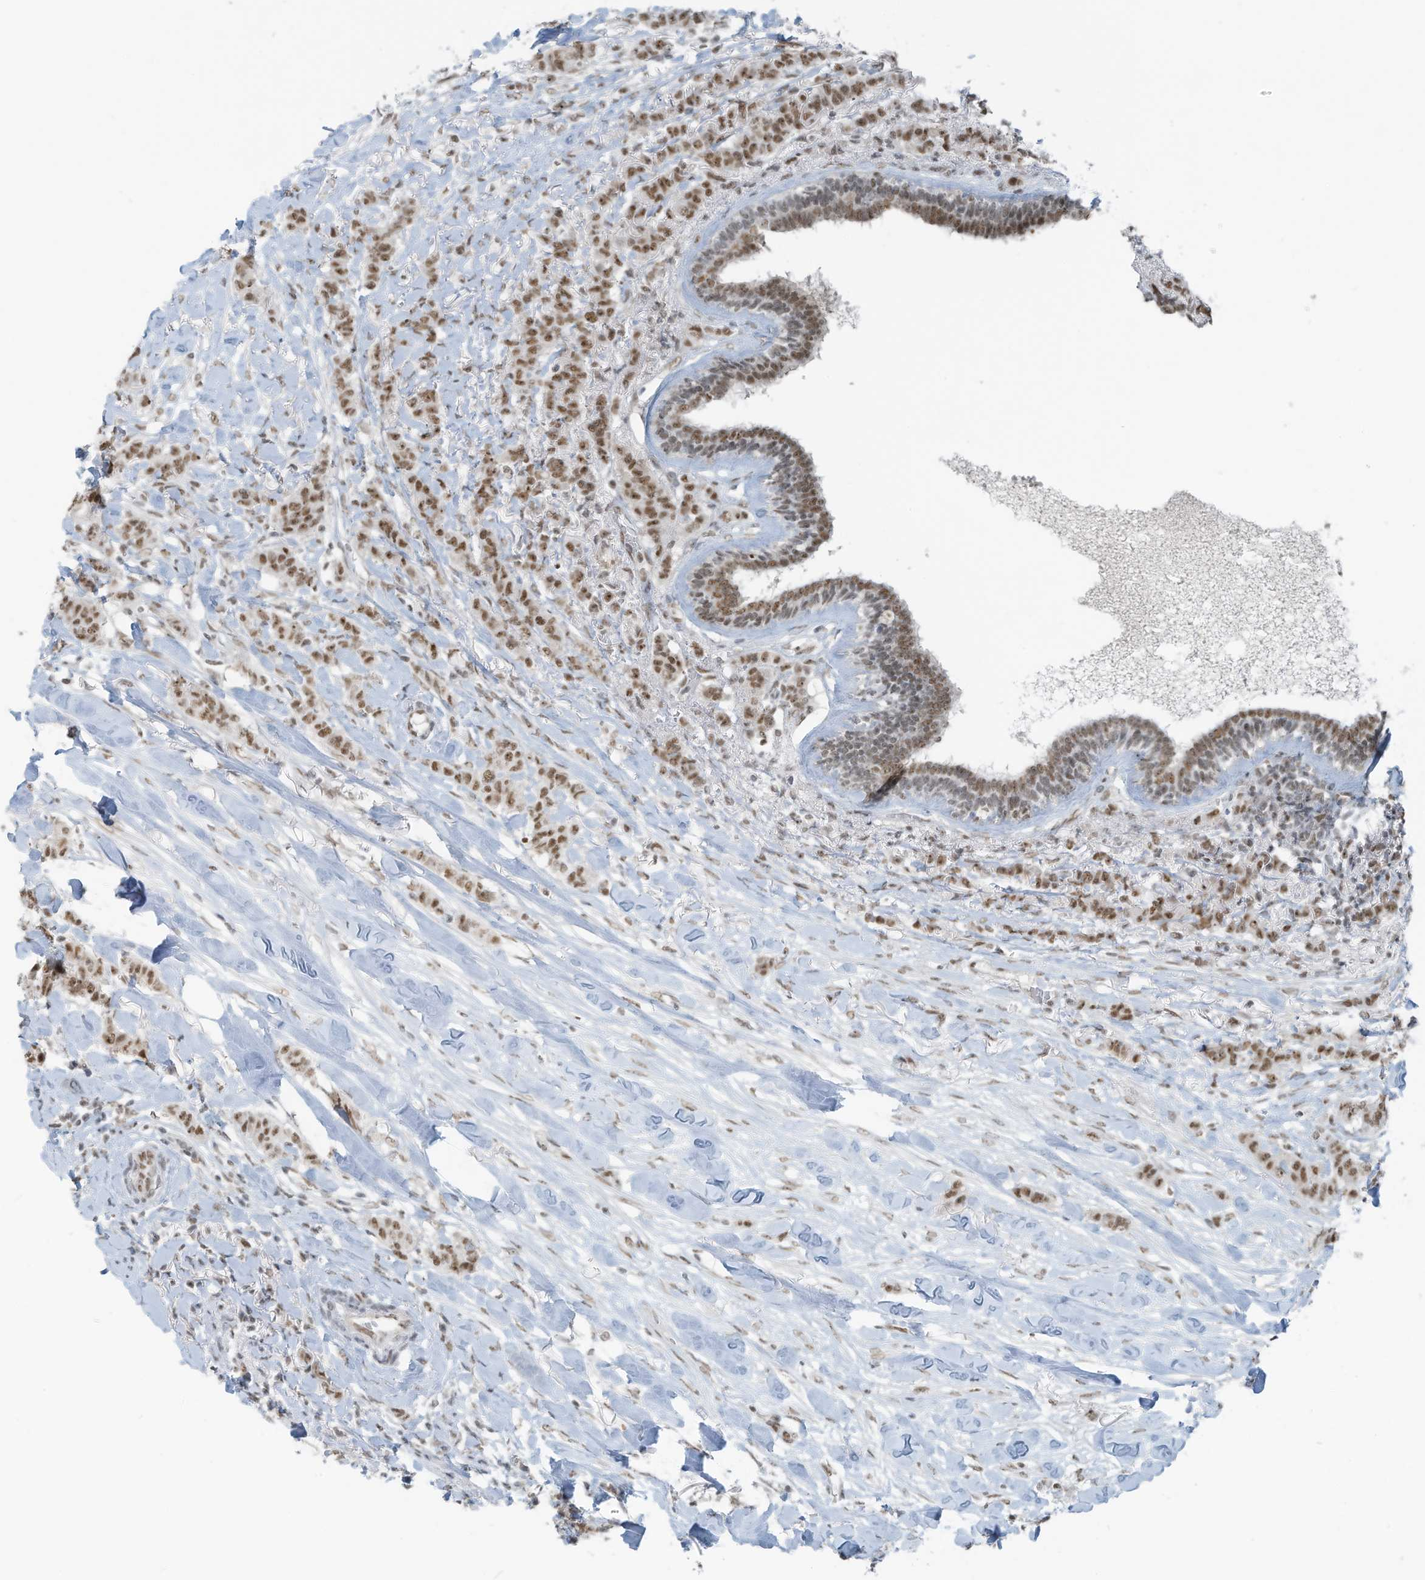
{"staining": {"intensity": "moderate", "quantity": ">75%", "location": "nuclear"}, "tissue": "breast cancer", "cell_type": "Tumor cells", "image_type": "cancer", "snomed": [{"axis": "morphology", "description": "Duct carcinoma"}, {"axis": "topography", "description": "Breast"}], "caption": "Protein expression analysis of breast infiltrating ductal carcinoma shows moderate nuclear staining in approximately >75% of tumor cells.", "gene": "WRNIP1", "patient": {"sex": "female", "age": 40}}